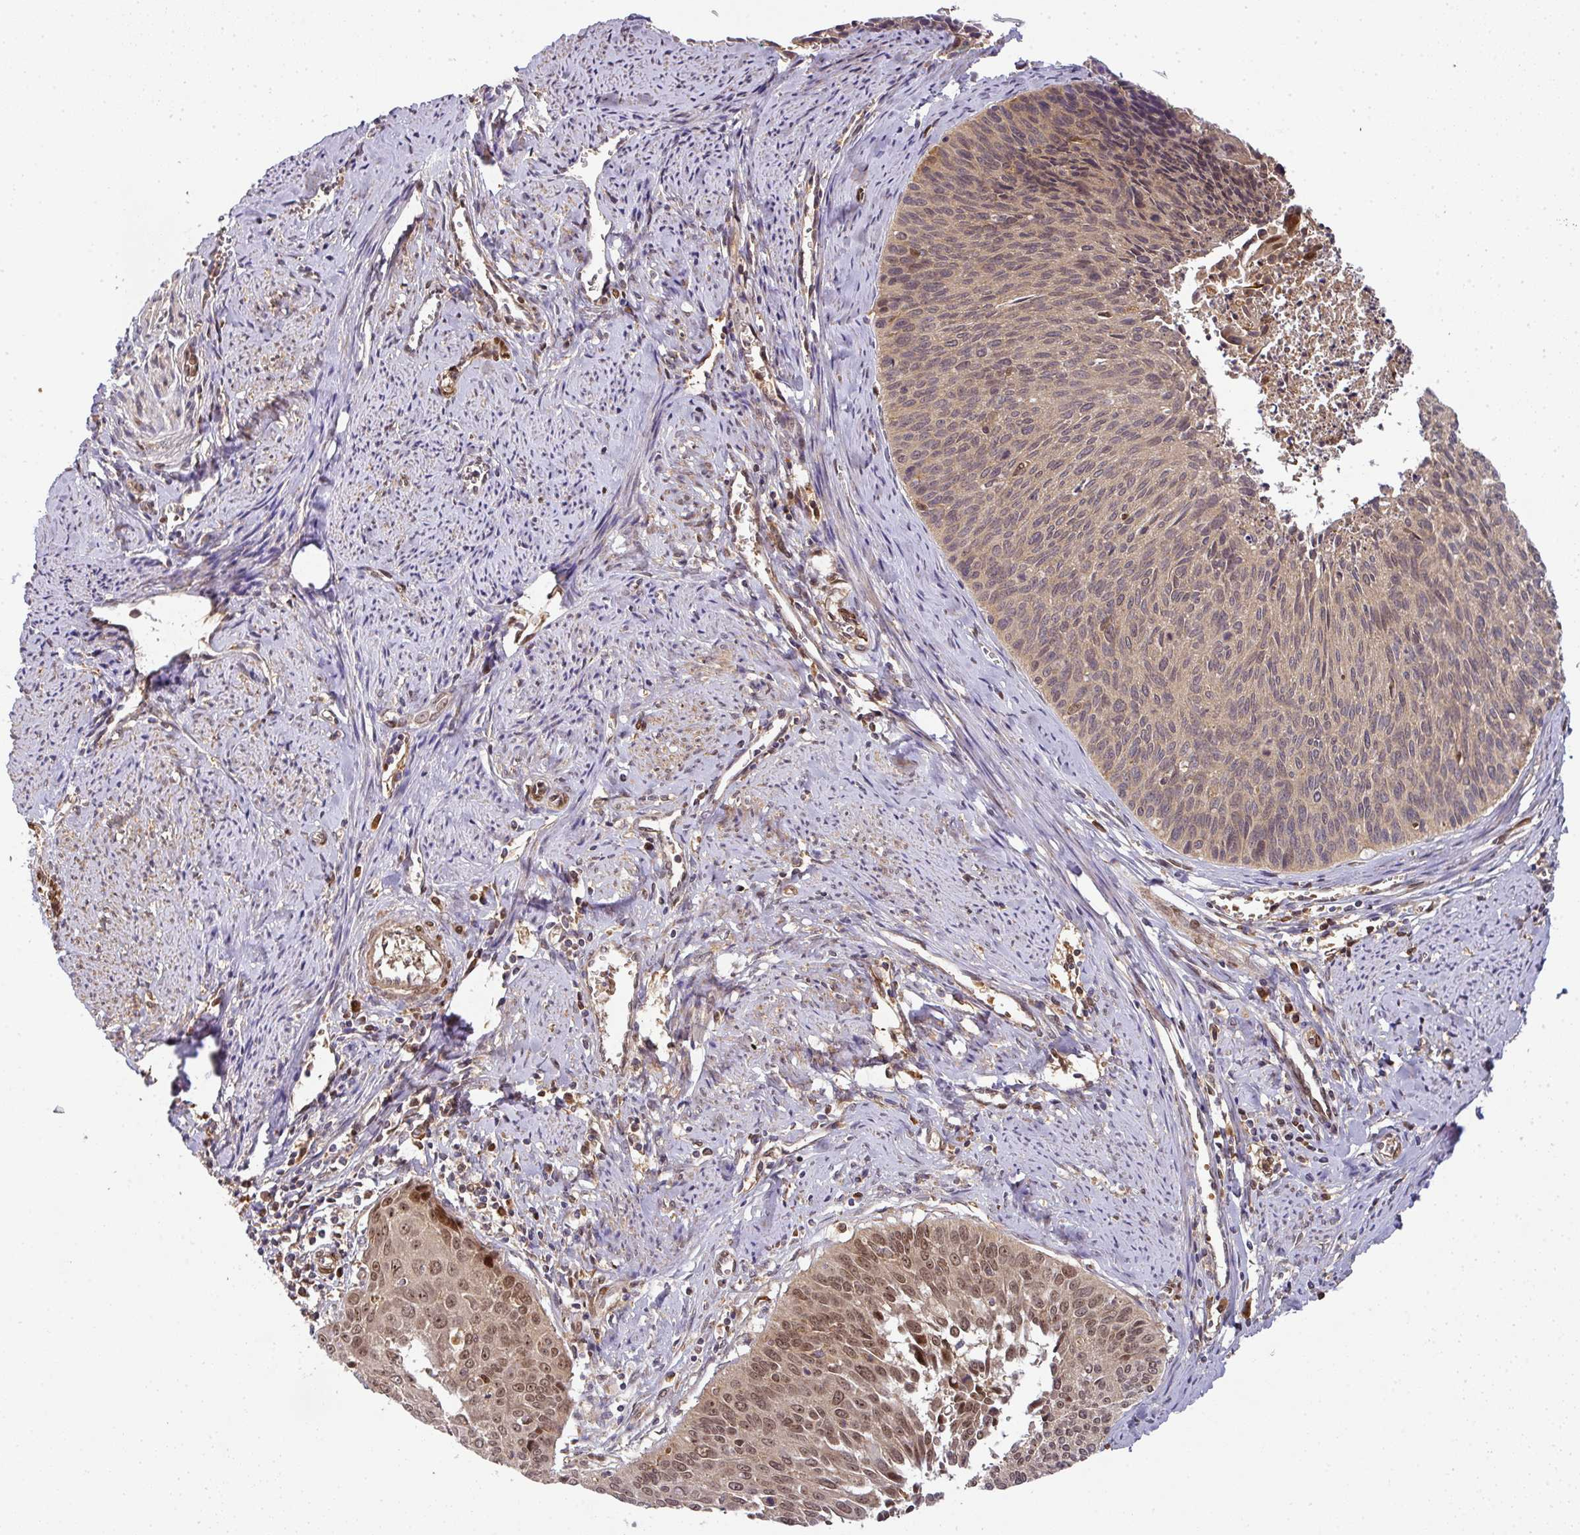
{"staining": {"intensity": "weak", "quantity": "25%-75%", "location": "nuclear"}, "tissue": "cervical cancer", "cell_type": "Tumor cells", "image_type": "cancer", "snomed": [{"axis": "morphology", "description": "Squamous cell carcinoma, NOS"}, {"axis": "topography", "description": "Cervix"}], "caption": "High-magnification brightfield microscopy of cervical cancer stained with DAB (brown) and counterstained with hematoxylin (blue). tumor cells exhibit weak nuclear positivity is seen in about25%-75% of cells.", "gene": "MALSU1", "patient": {"sex": "female", "age": 55}}